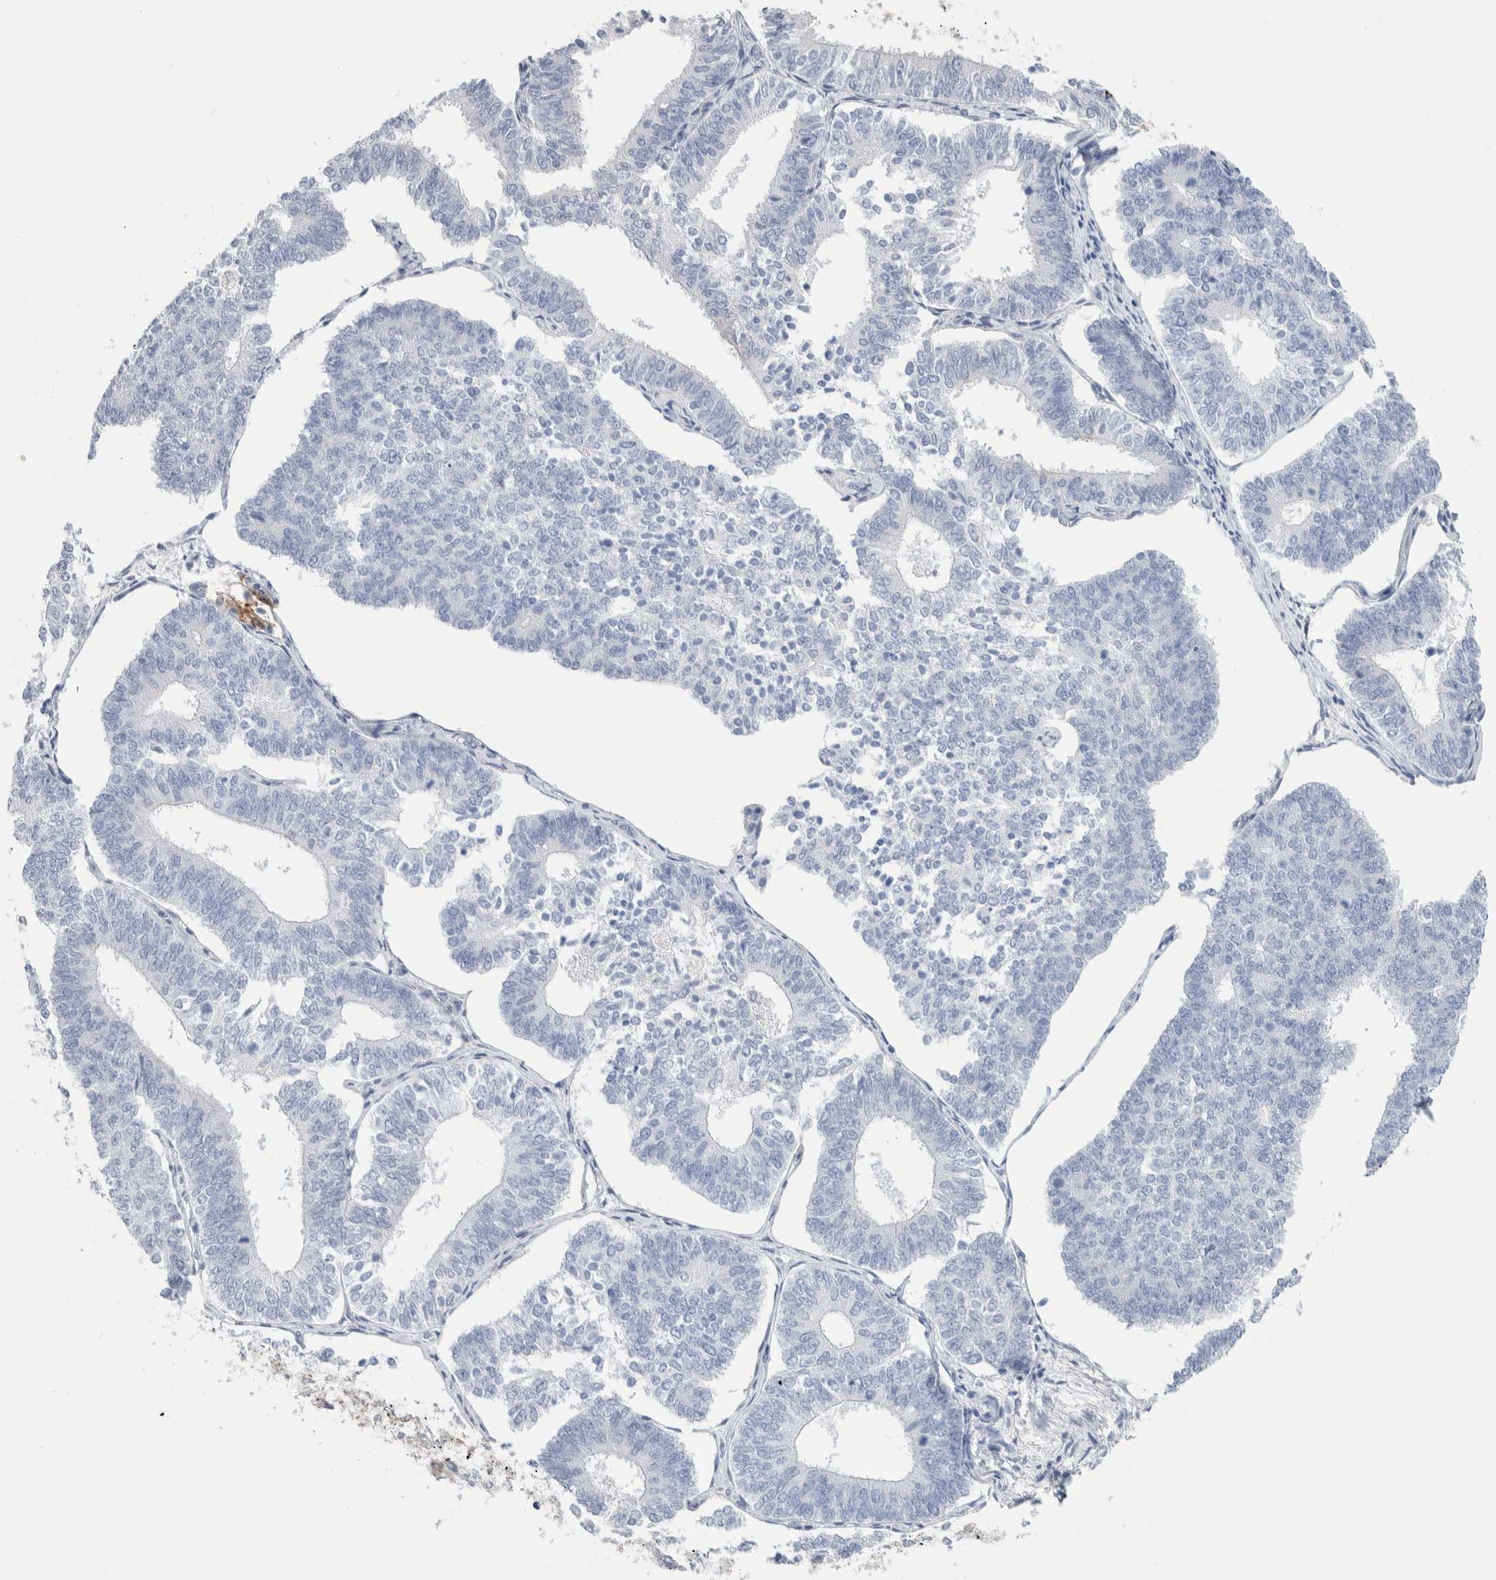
{"staining": {"intensity": "negative", "quantity": "none", "location": "none"}, "tissue": "endometrial cancer", "cell_type": "Tumor cells", "image_type": "cancer", "snomed": [{"axis": "morphology", "description": "Adenocarcinoma, NOS"}, {"axis": "topography", "description": "Endometrium"}], "caption": "Protein analysis of endometrial adenocarcinoma exhibits no significant positivity in tumor cells.", "gene": "GDA", "patient": {"sex": "female", "age": 70}}